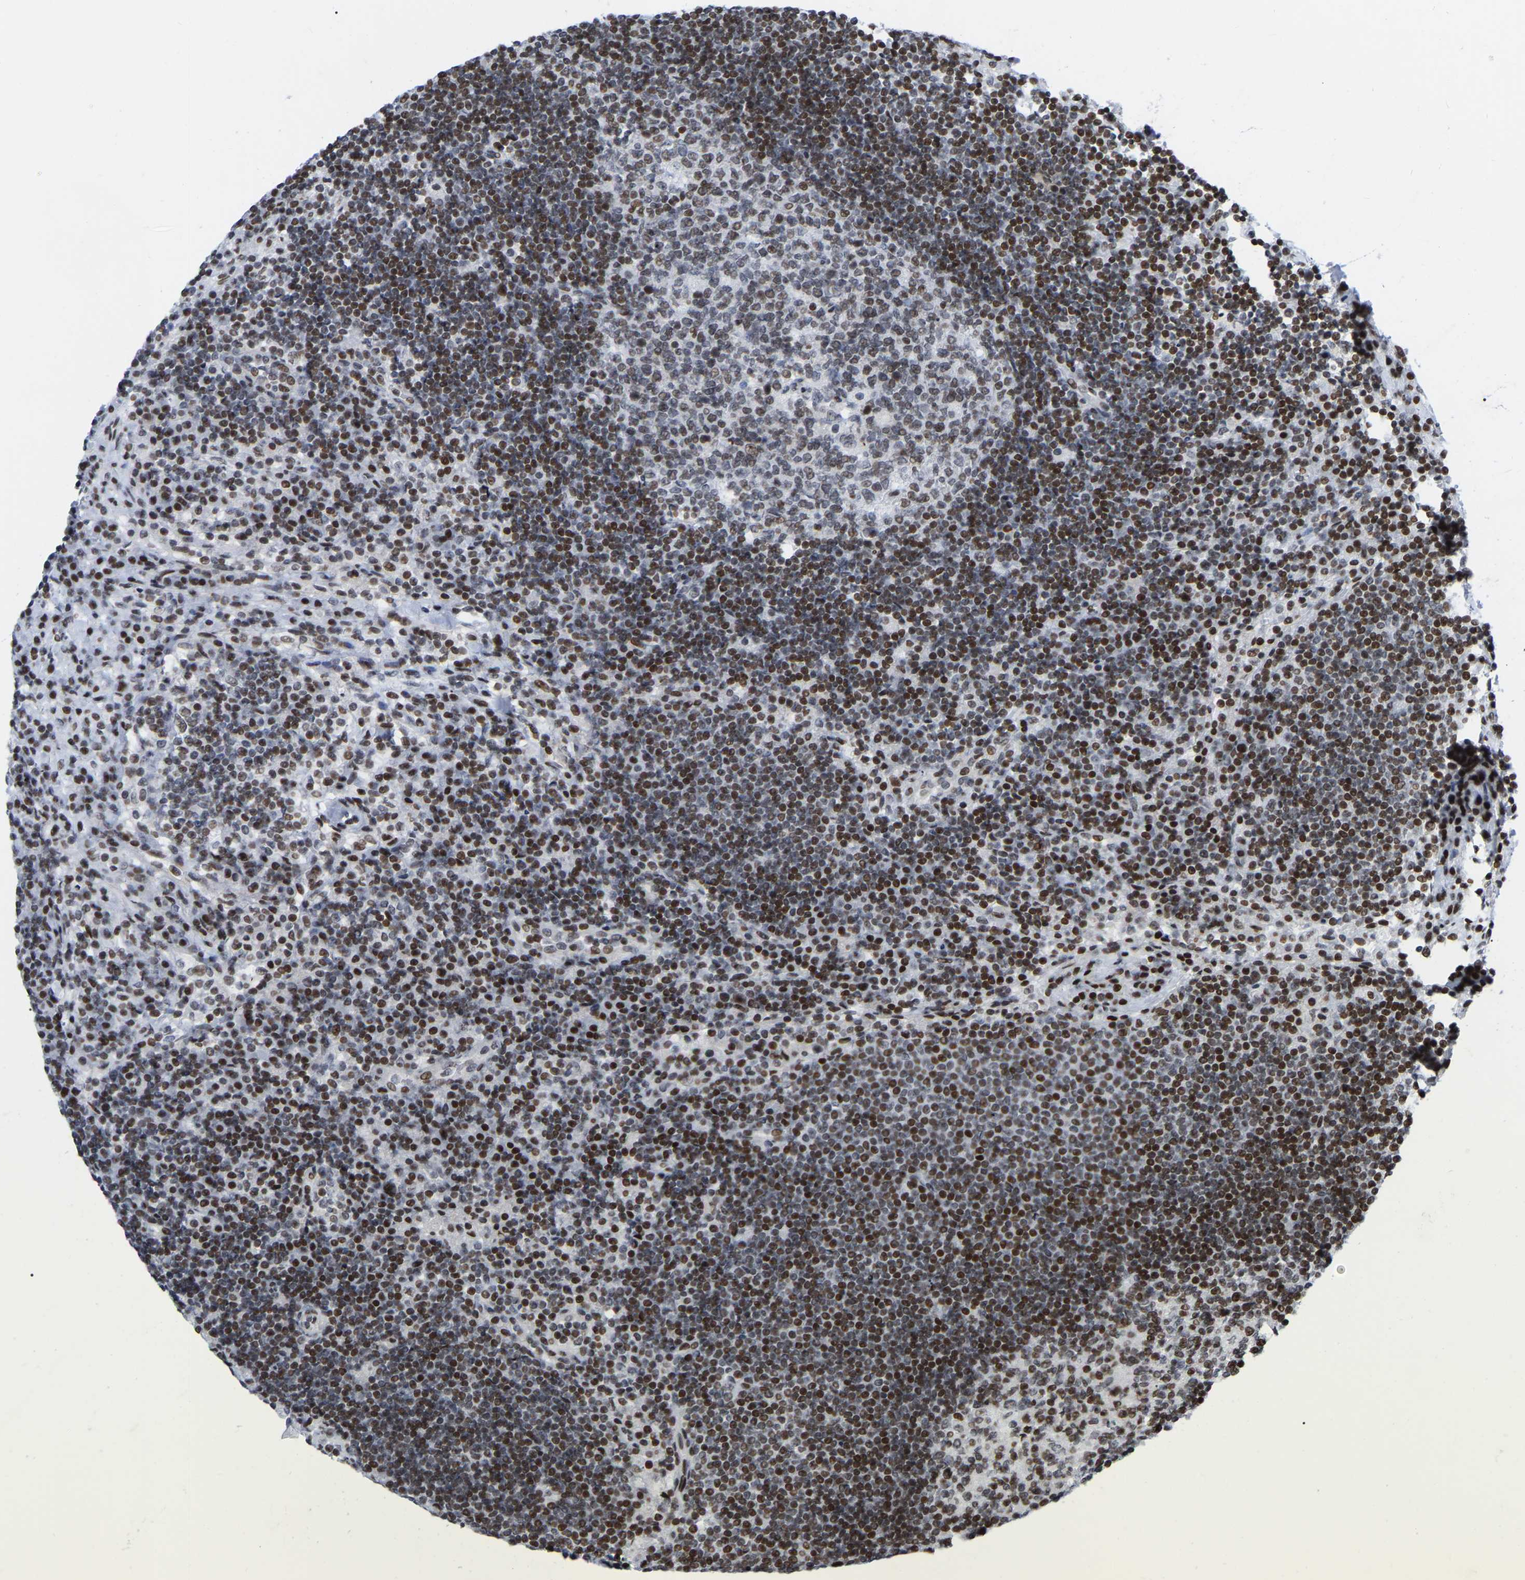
{"staining": {"intensity": "weak", "quantity": ">75%", "location": "nuclear"}, "tissue": "lymph node", "cell_type": "Germinal center cells", "image_type": "normal", "snomed": [{"axis": "morphology", "description": "Normal tissue, NOS"}, {"axis": "topography", "description": "Lymph node"}], "caption": "Approximately >75% of germinal center cells in normal human lymph node exhibit weak nuclear protein expression as visualized by brown immunohistochemical staining.", "gene": "PRCC", "patient": {"sex": "female", "age": 53}}